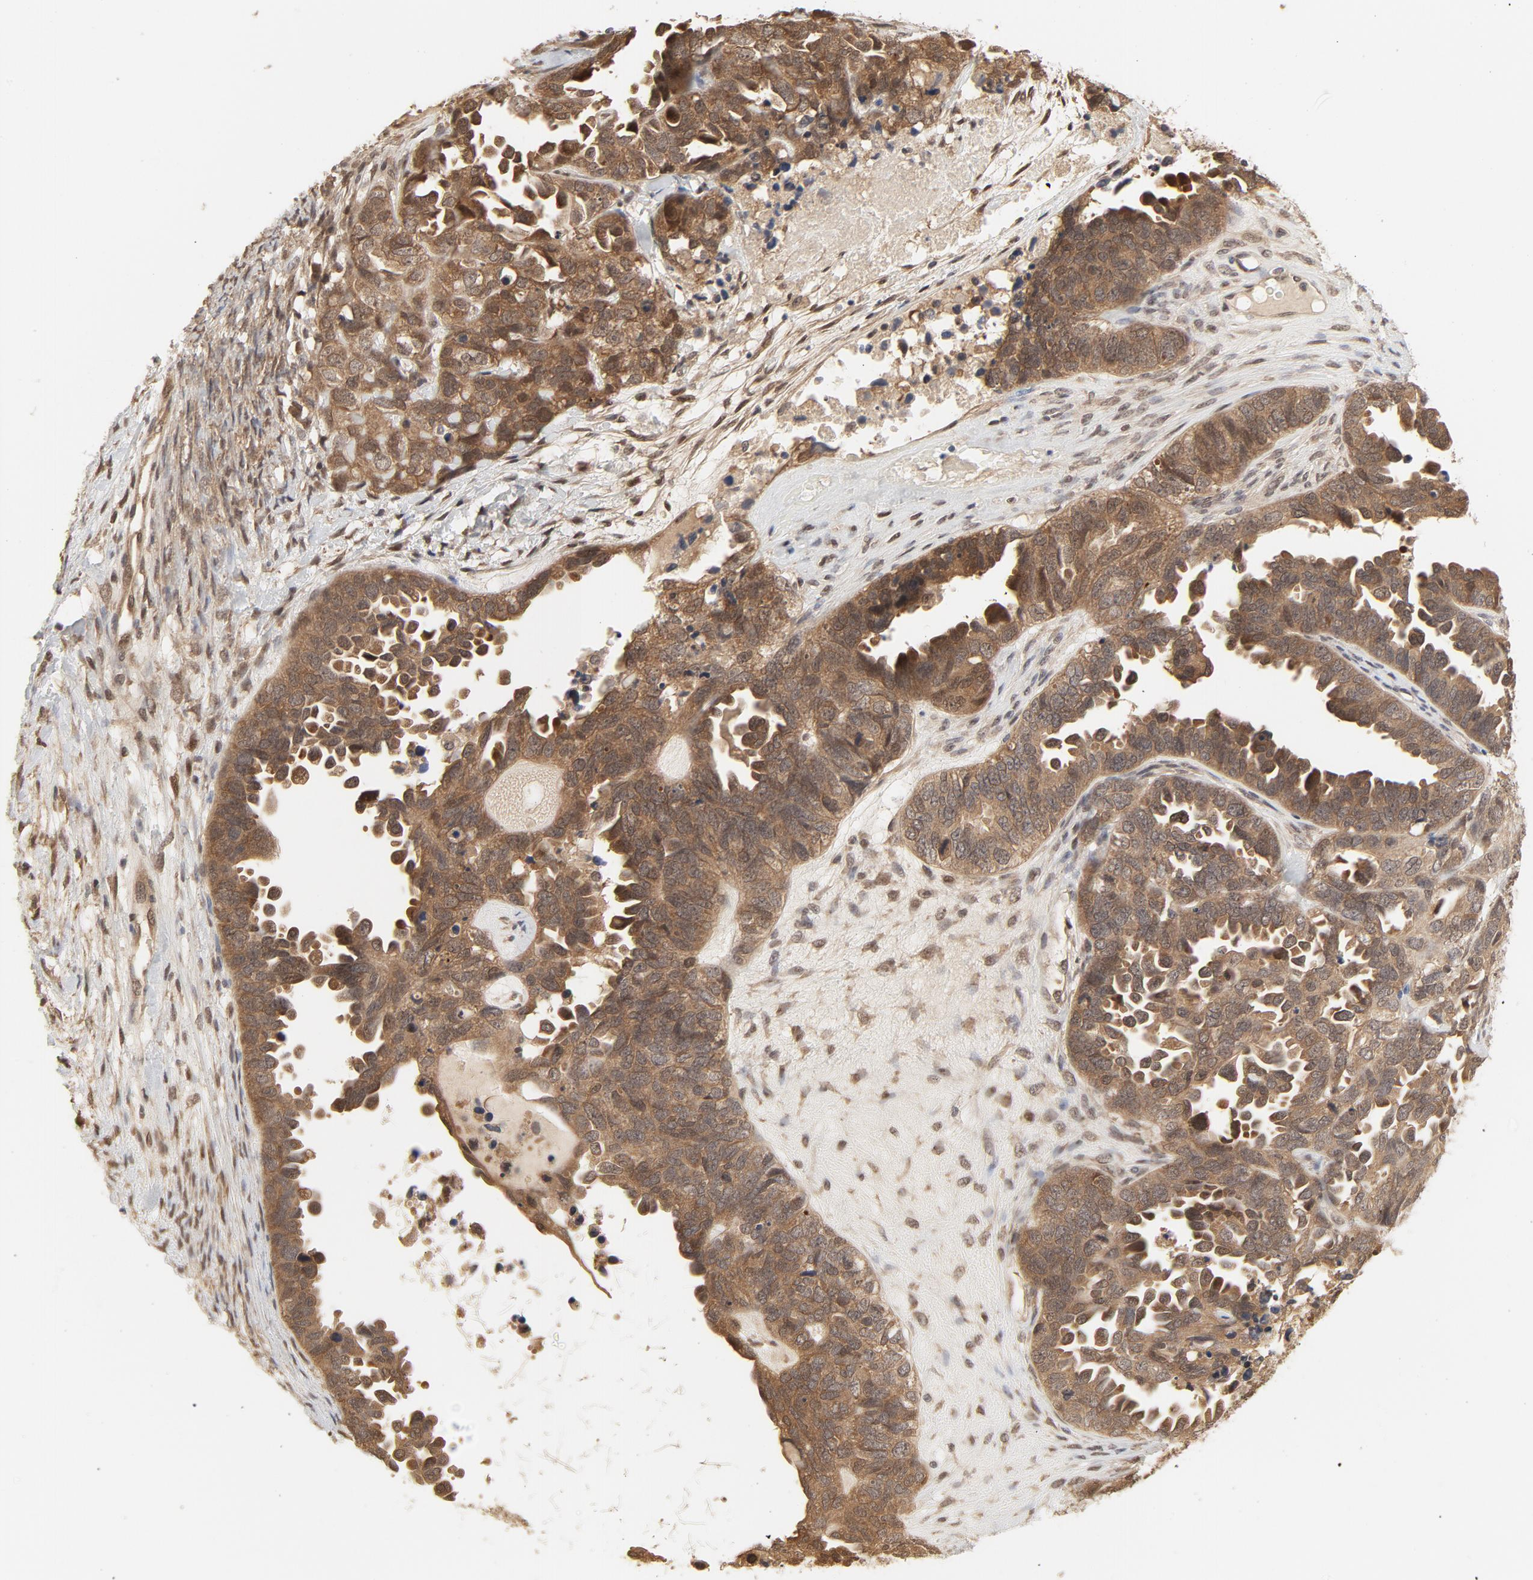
{"staining": {"intensity": "moderate", "quantity": ">75%", "location": "cytoplasmic/membranous,nuclear"}, "tissue": "ovarian cancer", "cell_type": "Tumor cells", "image_type": "cancer", "snomed": [{"axis": "morphology", "description": "Cystadenocarcinoma, serous, NOS"}, {"axis": "topography", "description": "Ovary"}], "caption": "This is a micrograph of IHC staining of ovarian serous cystadenocarcinoma, which shows moderate staining in the cytoplasmic/membranous and nuclear of tumor cells.", "gene": "NEDD8", "patient": {"sex": "female", "age": 82}}